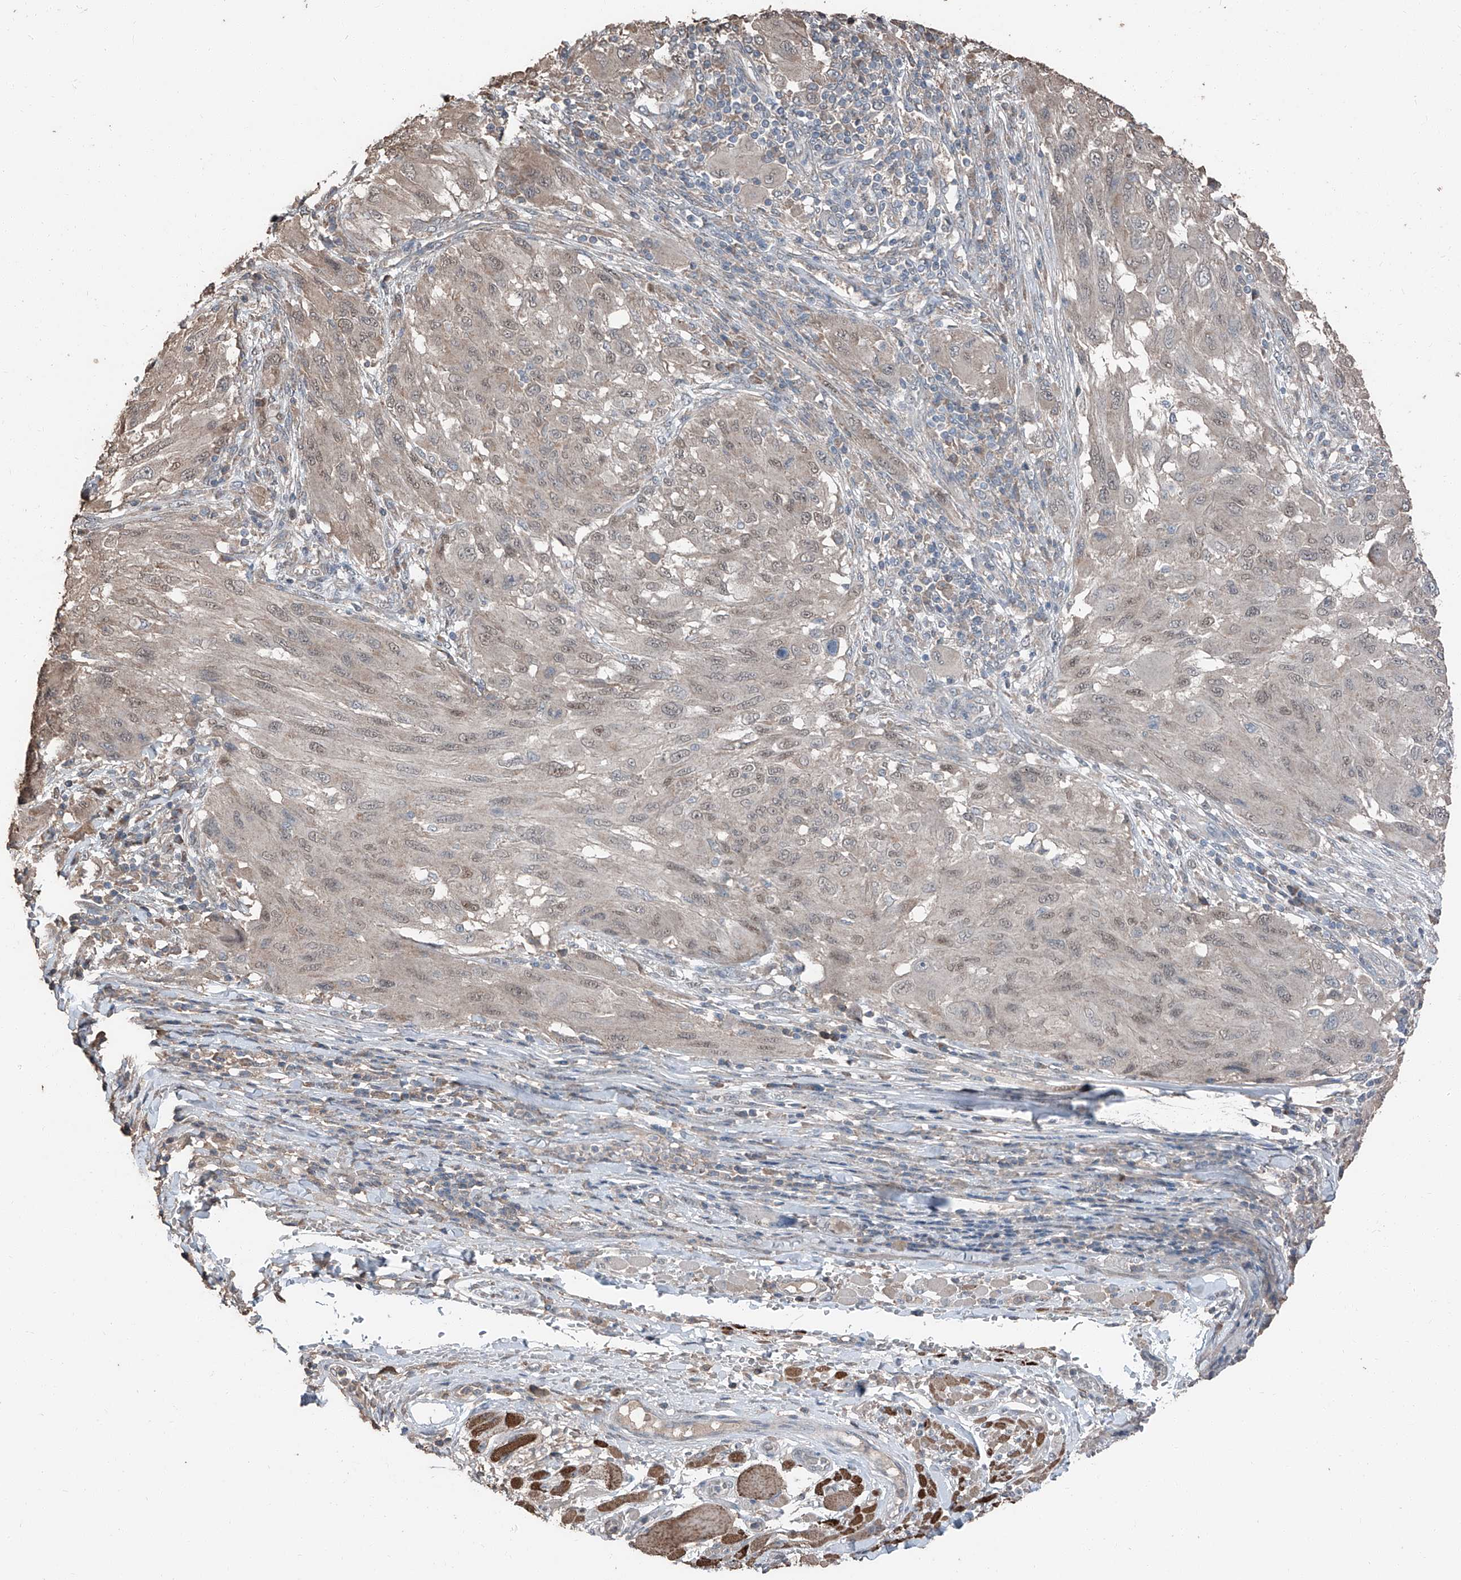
{"staining": {"intensity": "weak", "quantity": "25%-75%", "location": "nuclear"}, "tissue": "melanoma", "cell_type": "Tumor cells", "image_type": "cancer", "snomed": [{"axis": "morphology", "description": "Malignant melanoma, NOS"}, {"axis": "topography", "description": "Skin"}], "caption": "Human melanoma stained with a protein marker exhibits weak staining in tumor cells.", "gene": "MAMLD1", "patient": {"sex": "female", "age": 91}}